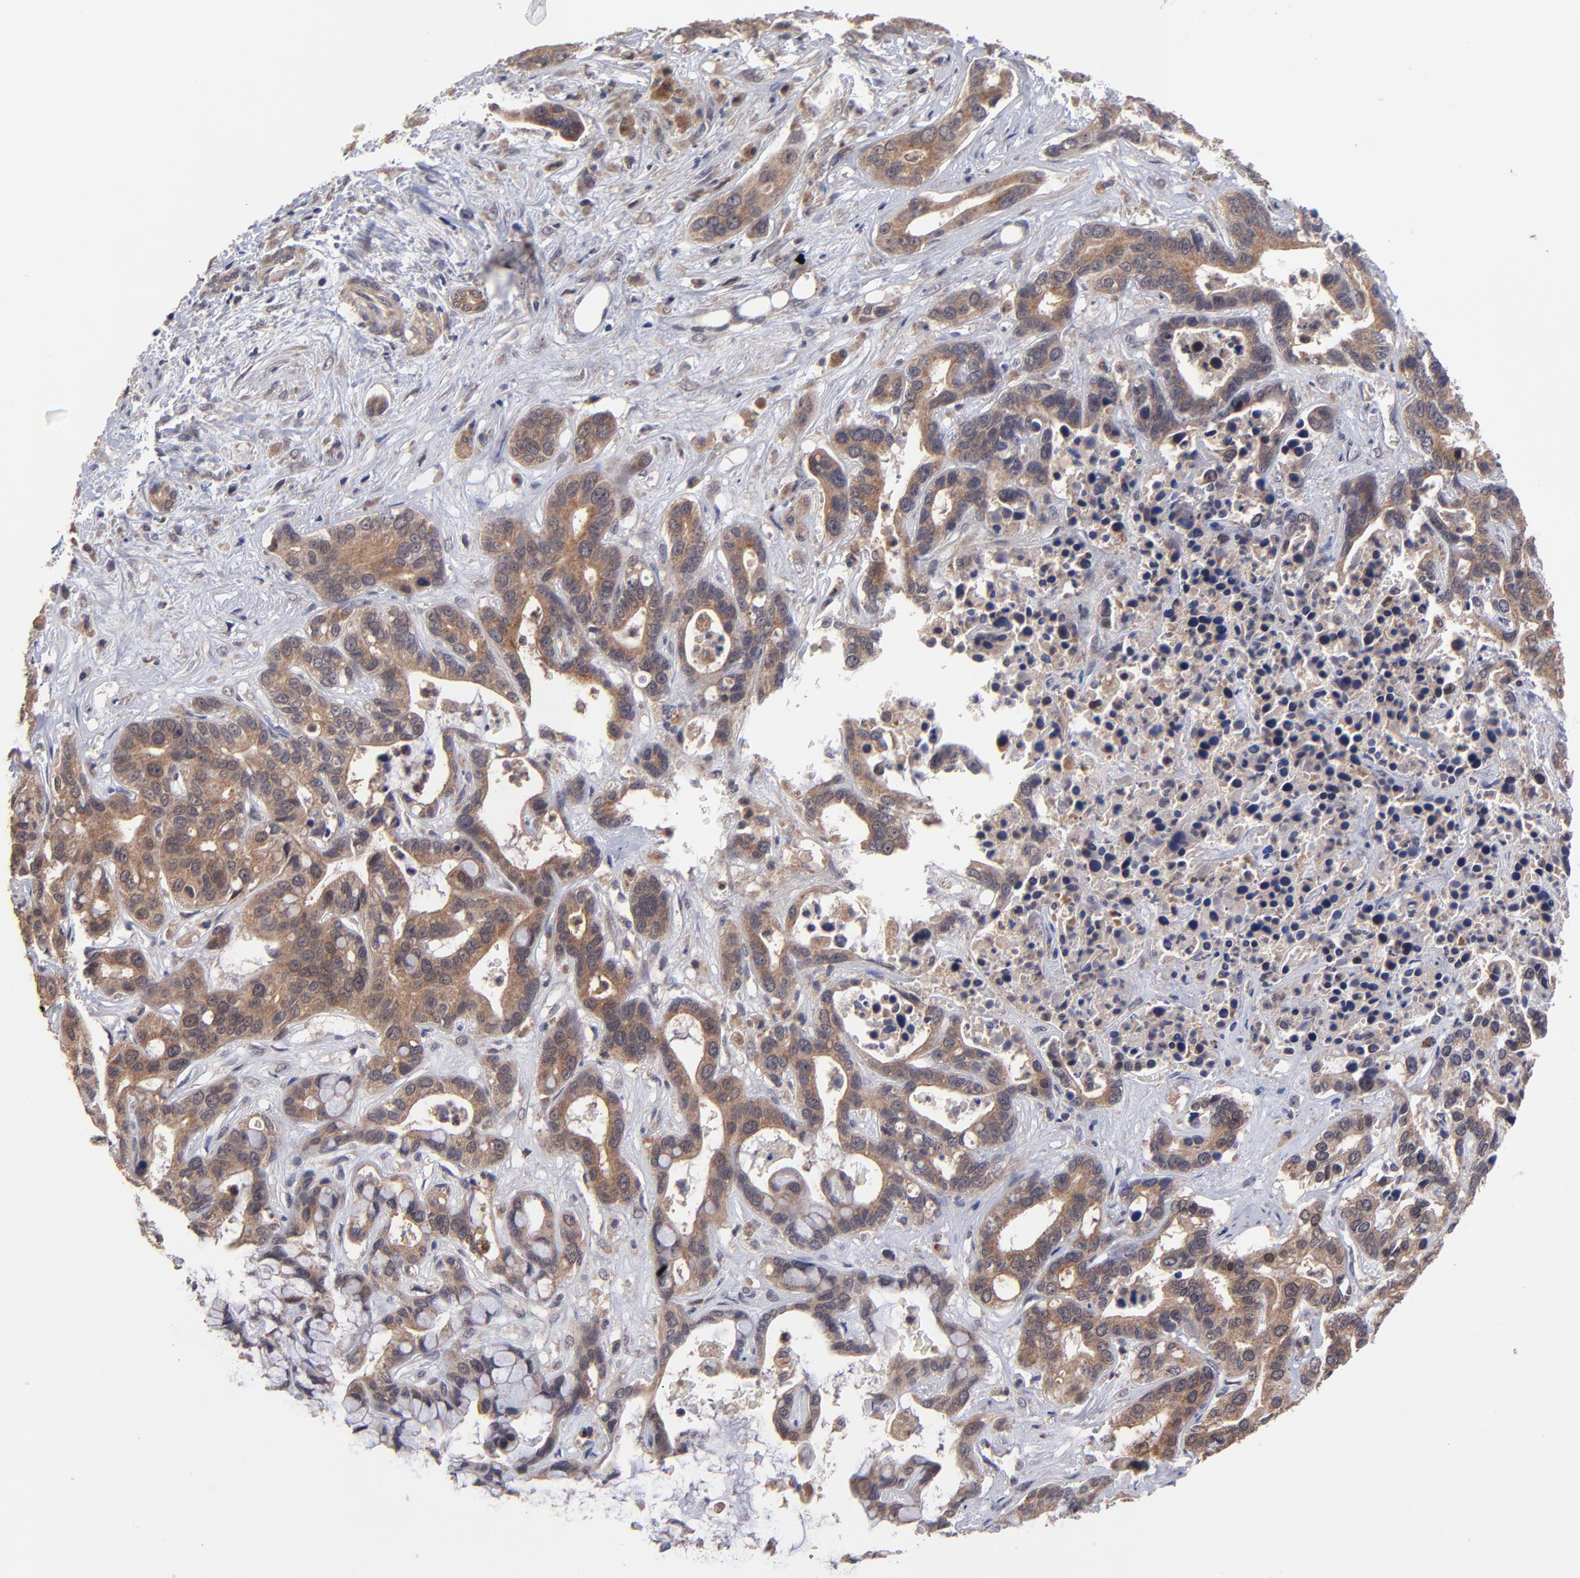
{"staining": {"intensity": "strong", "quantity": ">75%", "location": "cytoplasmic/membranous"}, "tissue": "liver cancer", "cell_type": "Tumor cells", "image_type": "cancer", "snomed": [{"axis": "morphology", "description": "Cholangiocarcinoma"}, {"axis": "topography", "description": "Liver"}], "caption": "Immunohistochemistry image of neoplastic tissue: liver cancer (cholangiocarcinoma) stained using IHC shows high levels of strong protein expression localized specifically in the cytoplasmic/membranous of tumor cells, appearing as a cytoplasmic/membranous brown color.", "gene": "BAIAP2L2", "patient": {"sex": "female", "age": 65}}